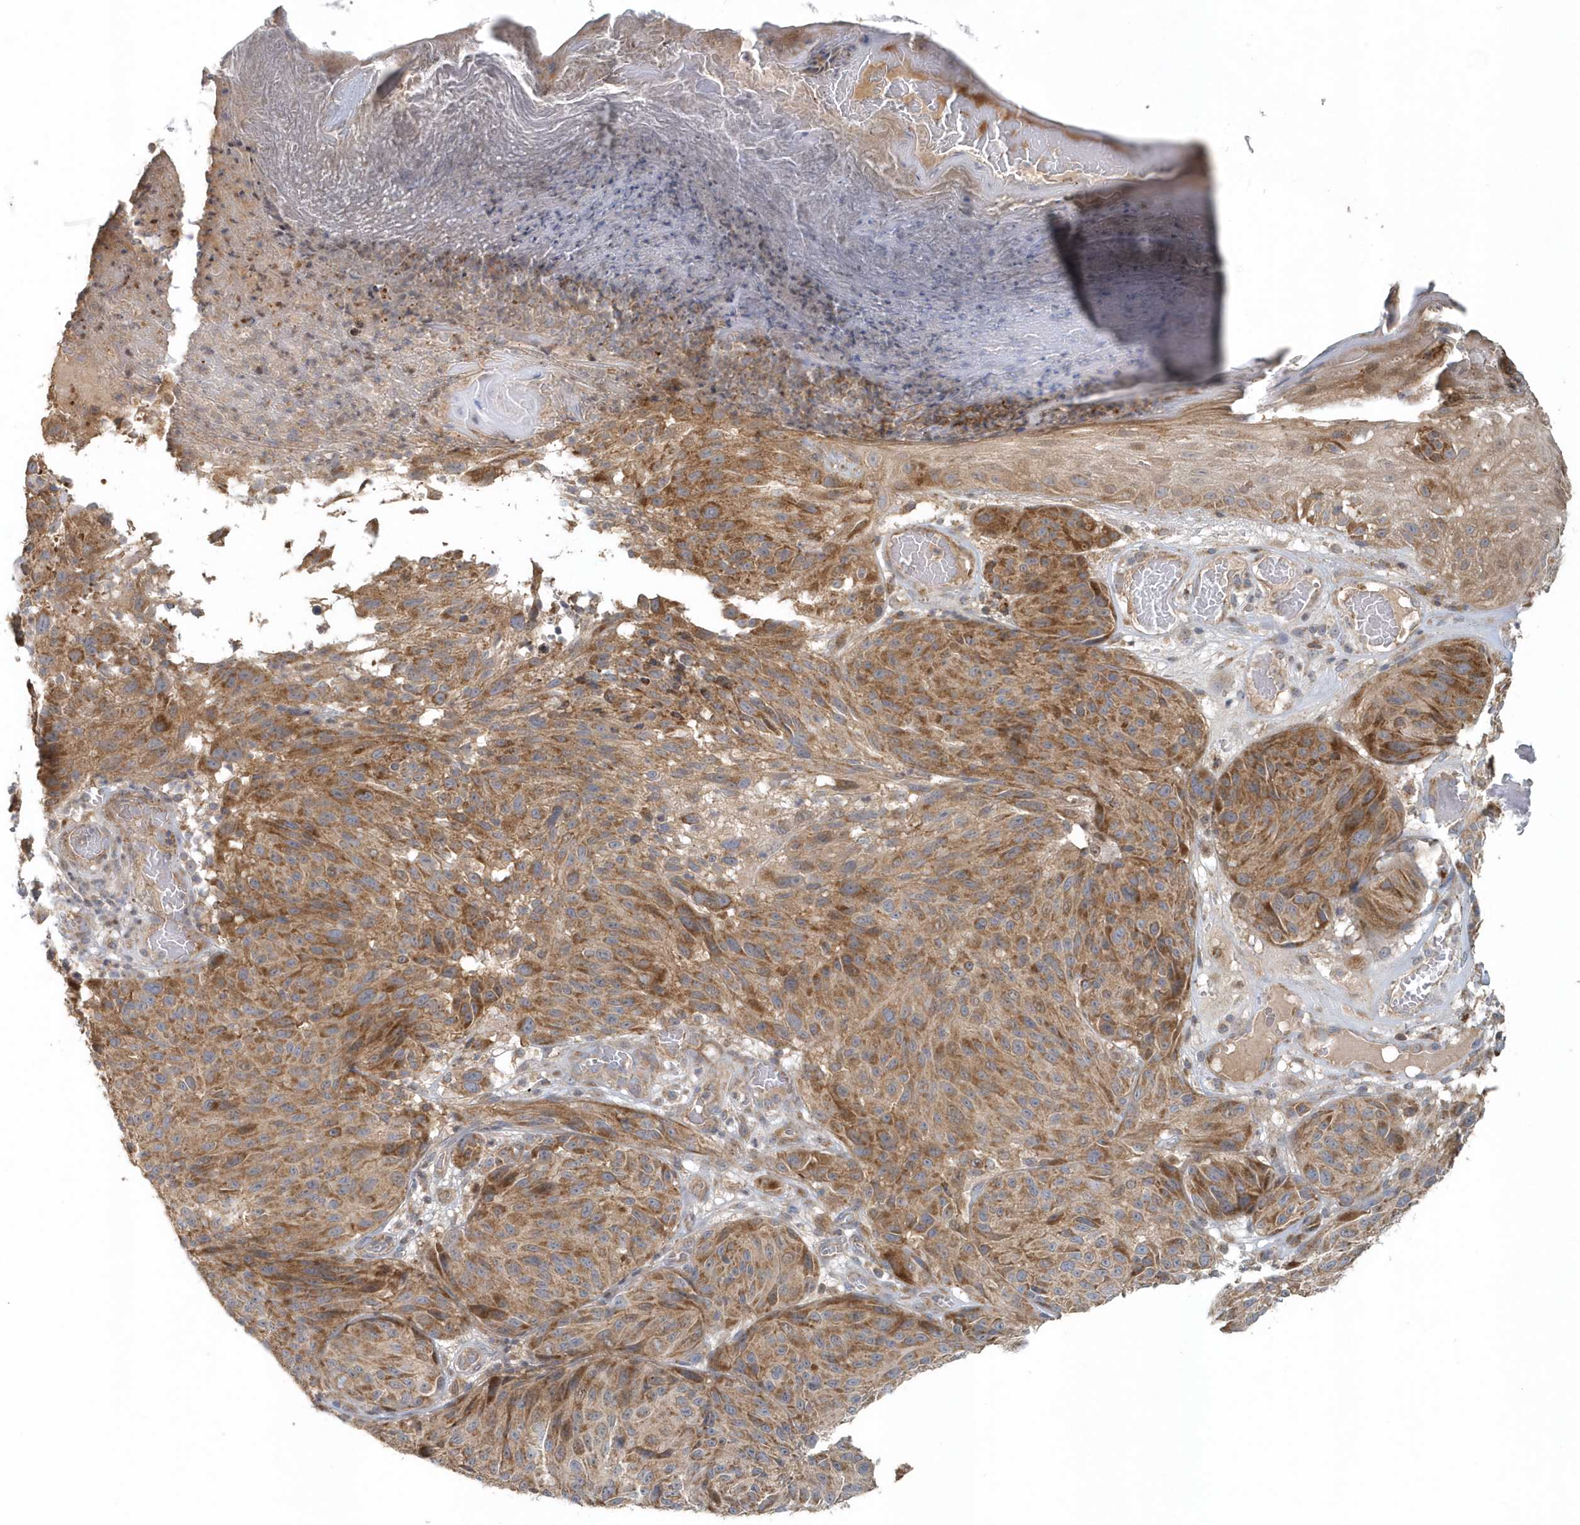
{"staining": {"intensity": "moderate", "quantity": ">75%", "location": "cytoplasmic/membranous"}, "tissue": "melanoma", "cell_type": "Tumor cells", "image_type": "cancer", "snomed": [{"axis": "morphology", "description": "Malignant melanoma, NOS"}, {"axis": "topography", "description": "Skin"}], "caption": "Immunohistochemical staining of human malignant melanoma demonstrates moderate cytoplasmic/membranous protein staining in about >75% of tumor cells.", "gene": "MMUT", "patient": {"sex": "male", "age": 83}}